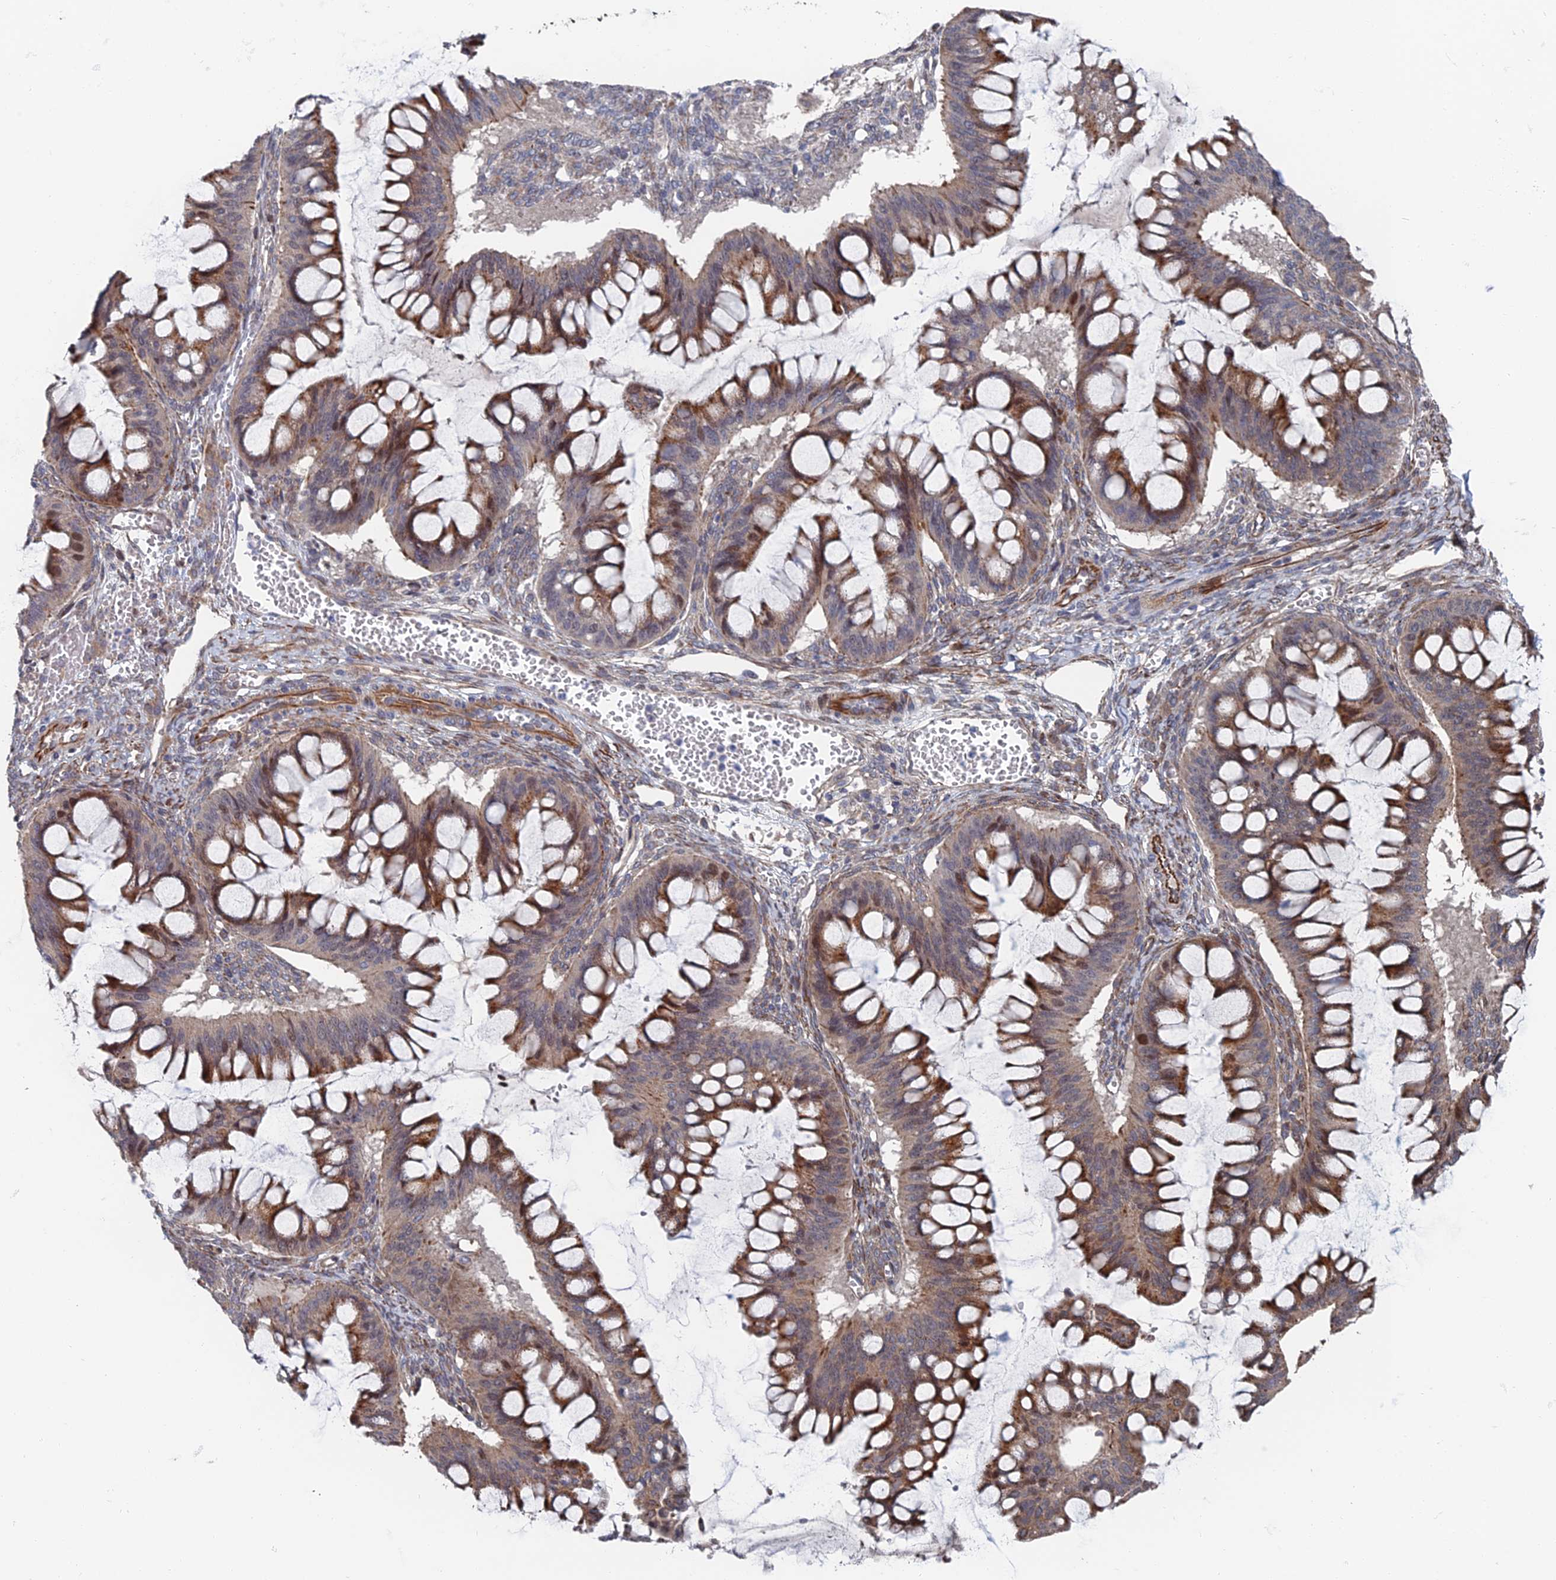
{"staining": {"intensity": "moderate", "quantity": "25%-75%", "location": "cytoplasmic/membranous"}, "tissue": "ovarian cancer", "cell_type": "Tumor cells", "image_type": "cancer", "snomed": [{"axis": "morphology", "description": "Cystadenocarcinoma, mucinous, NOS"}, {"axis": "topography", "description": "Ovary"}], "caption": "Protein staining by immunohistochemistry demonstrates moderate cytoplasmic/membranous expression in approximately 25%-75% of tumor cells in ovarian cancer (mucinous cystadenocarcinoma). (DAB (3,3'-diaminobenzidine) IHC, brown staining for protein, blue staining for nuclei).", "gene": "GTF2IRD1", "patient": {"sex": "female", "age": 73}}